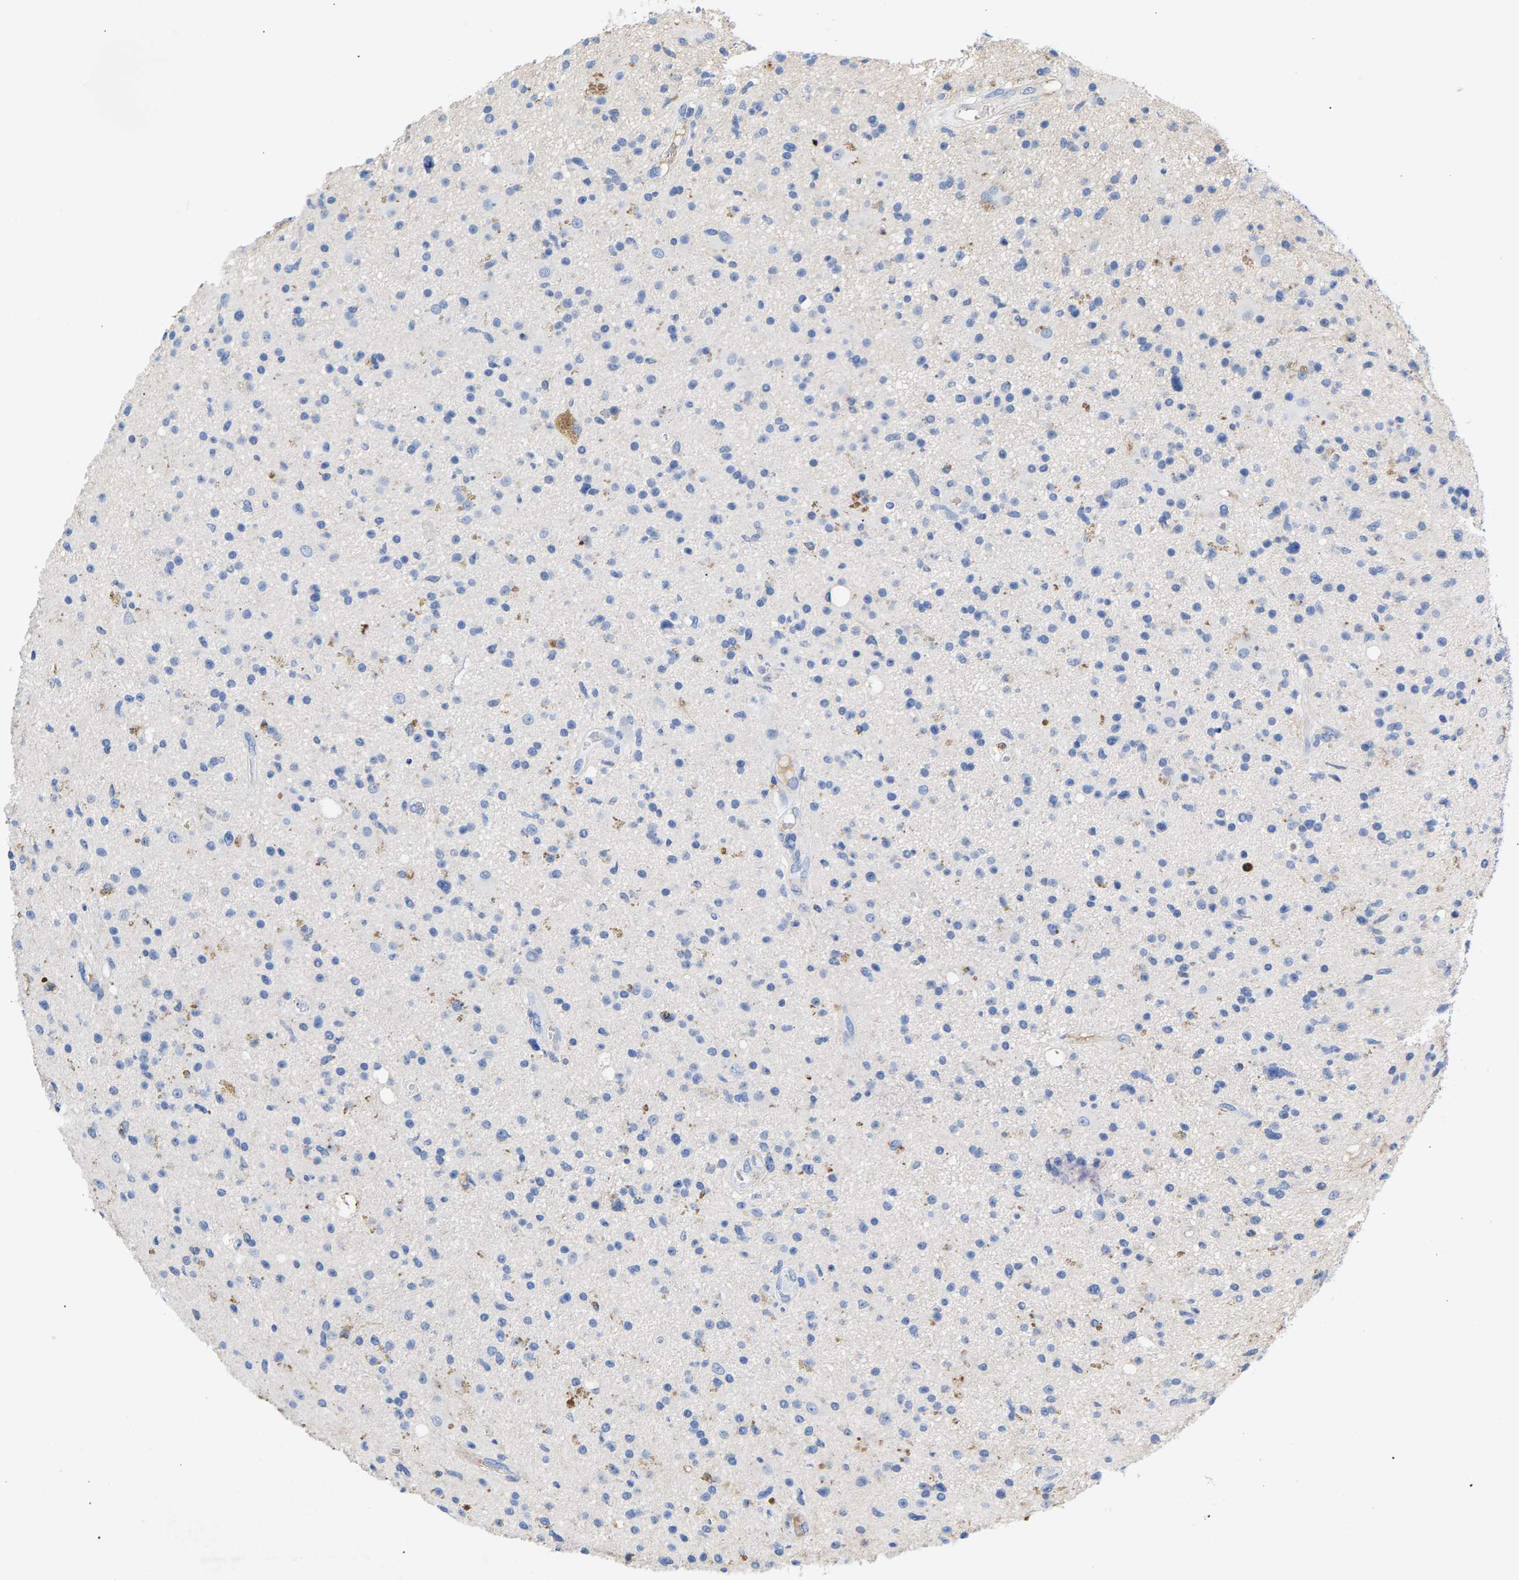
{"staining": {"intensity": "negative", "quantity": "none", "location": "none"}, "tissue": "glioma", "cell_type": "Tumor cells", "image_type": "cancer", "snomed": [{"axis": "morphology", "description": "Glioma, malignant, High grade"}, {"axis": "topography", "description": "Brain"}], "caption": "Immunohistochemistry photomicrograph of human glioma stained for a protein (brown), which reveals no positivity in tumor cells.", "gene": "APOH", "patient": {"sex": "male", "age": 33}}